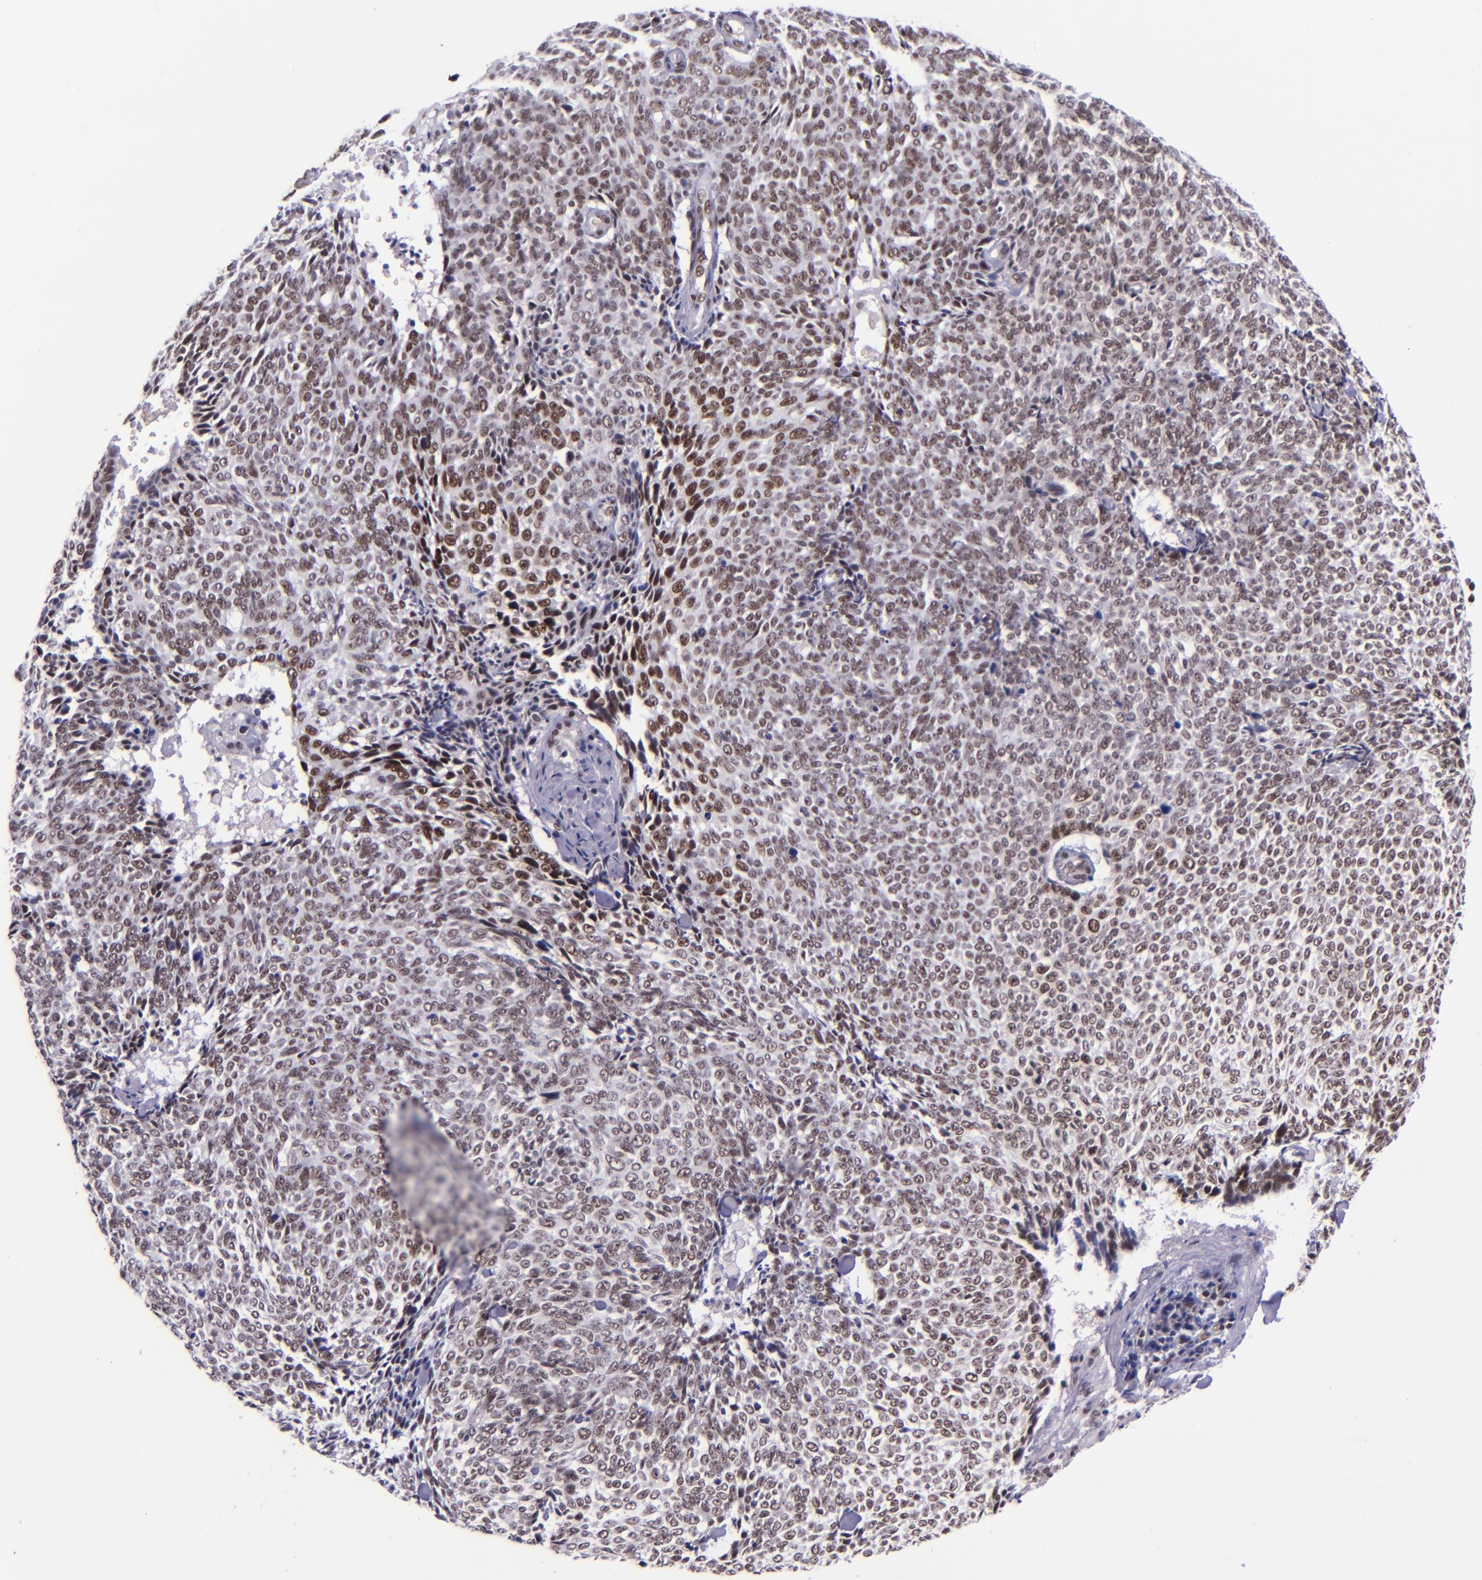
{"staining": {"intensity": "strong", "quantity": ">75%", "location": "nuclear"}, "tissue": "skin cancer", "cell_type": "Tumor cells", "image_type": "cancer", "snomed": [{"axis": "morphology", "description": "Basal cell carcinoma"}, {"axis": "topography", "description": "Skin"}], "caption": "Immunohistochemistry (IHC) staining of skin cancer, which demonstrates high levels of strong nuclear staining in approximately >75% of tumor cells indicating strong nuclear protein expression. The staining was performed using DAB (brown) for protein detection and nuclei were counterstained in hematoxylin (blue).", "gene": "GPKOW", "patient": {"sex": "female", "age": 89}}